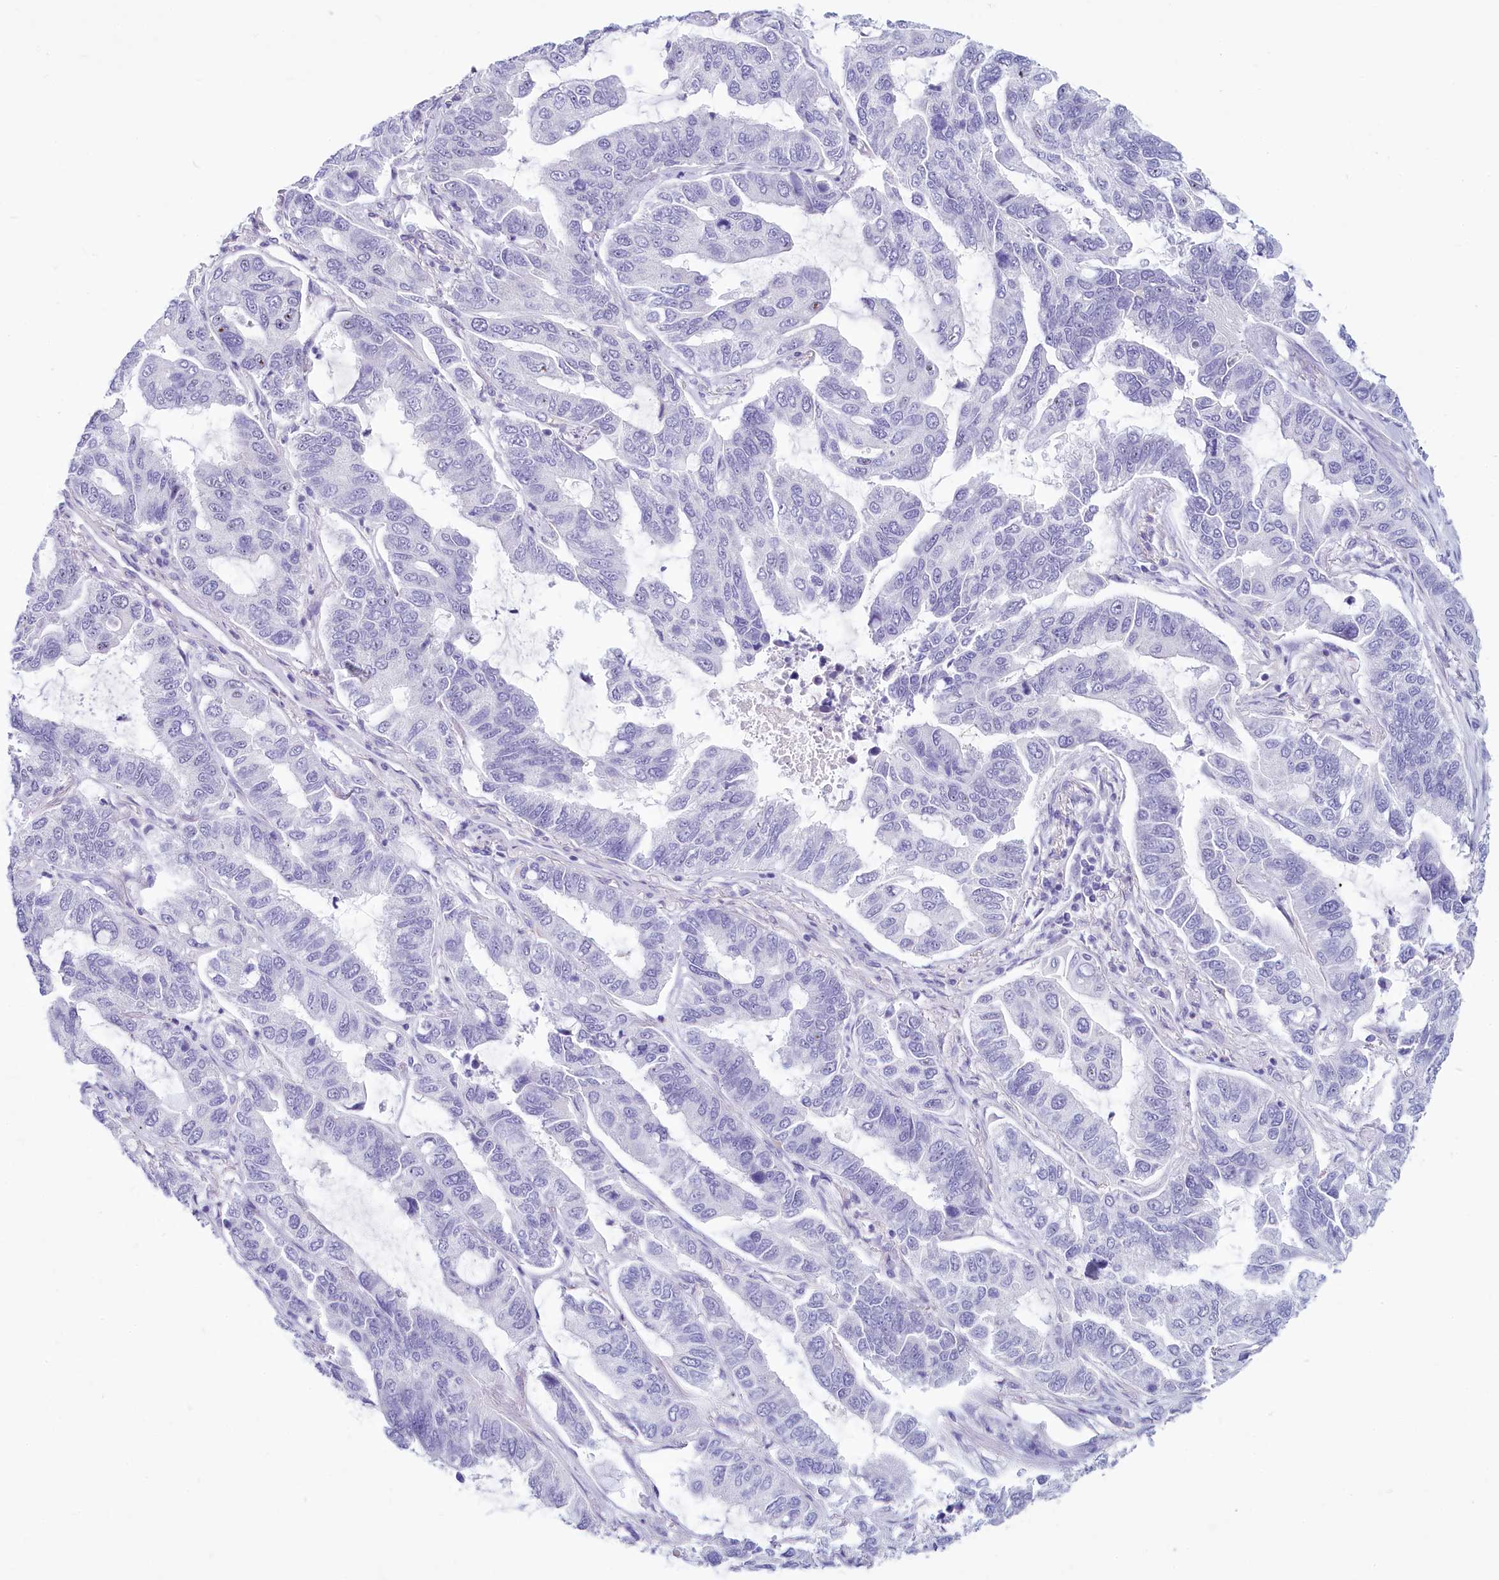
{"staining": {"intensity": "negative", "quantity": "none", "location": "none"}, "tissue": "lung cancer", "cell_type": "Tumor cells", "image_type": "cancer", "snomed": [{"axis": "morphology", "description": "Adenocarcinoma, NOS"}, {"axis": "topography", "description": "Lung"}], "caption": "Immunohistochemistry (IHC) of lung adenocarcinoma shows no staining in tumor cells. (DAB immunohistochemistry (IHC) visualized using brightfield microscopy, high magnification).", "gene": "PROCR", "patient": {"sex": "male", "age": 64}}